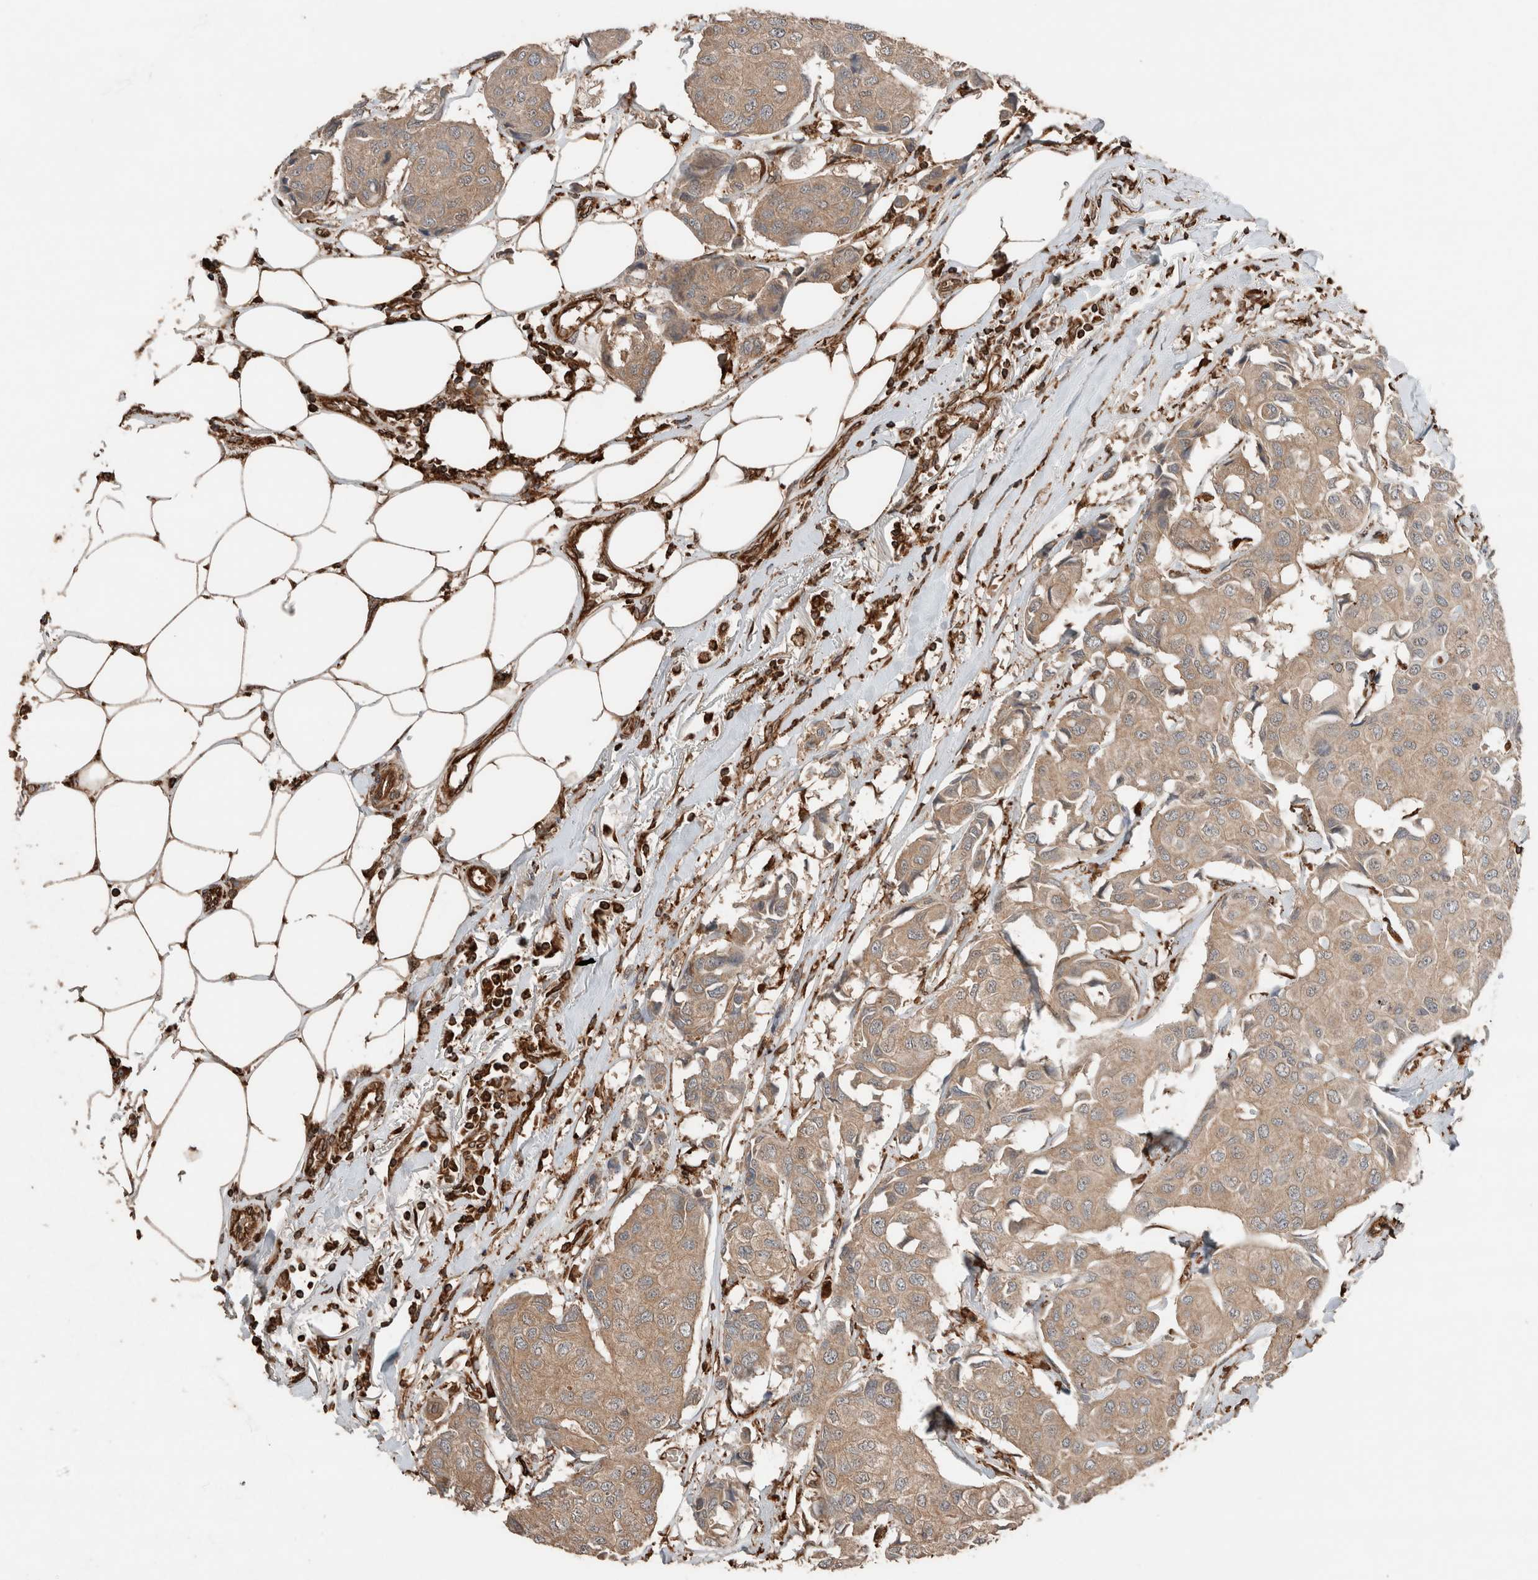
{"staining": {"intensity": "weak", "quantity": ">75%", "location": "cytoplasmic/membranous"}, "tissue": "breast cancer", "cell_type": "Tumor cells", "image_type": "cancer", "snomed": [{"axis": "morphology", "description": "Duct carcinoma"}, {"axis": "topography", "description": "Breast"}], "caption": "Breast infiltrating ductal carcinoma stained for a protein shows weak cytoplasmic/membranous positivity in tumor cells.", "gene": "ERAP2", "patient": {"sex": "female", "age": 80}}